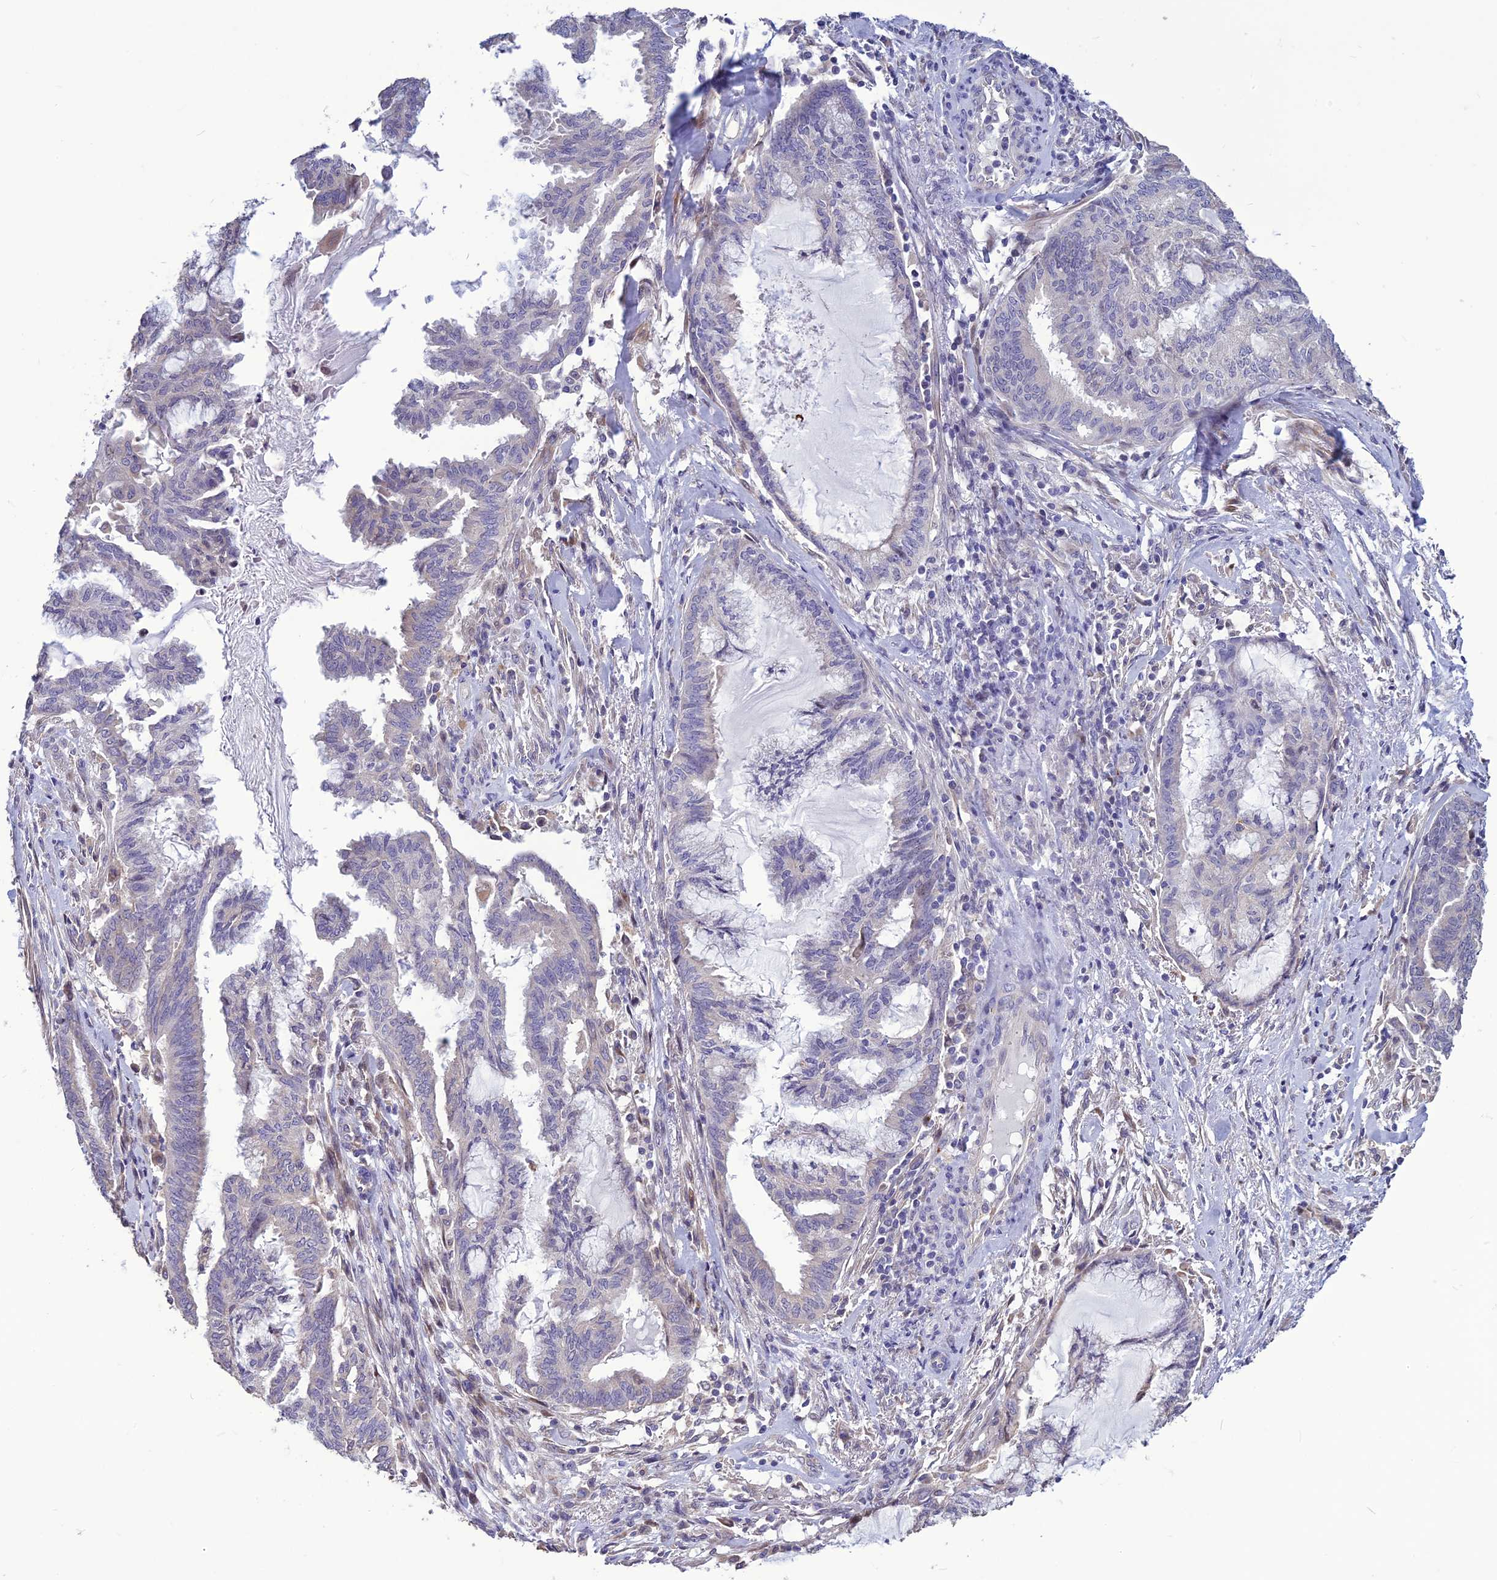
{"staining": {"intensity": "negative", "quantity": "none", "location": "none"}, "tissue": "endometrial cancer", "cell_type": "Tumor cells", "image_type": "cancer", "snomed": [{"axis": "morphology", "description": "Adenocarcinoma, NOS"}, {"axis": "topography", "description": "Endometrium"}], "caption": "Immunohistochemistry of endometrial cancer exhibits no positivity in tumor cells. Brightfield microscopy of immunohistochemistry stained with DAB (3,3'-diaminobenzidine) (brown) and hematoxylin (blue), captured at high magnification.", "gene": "SPG21", "patient": {"sex": "female", "age": 86}}